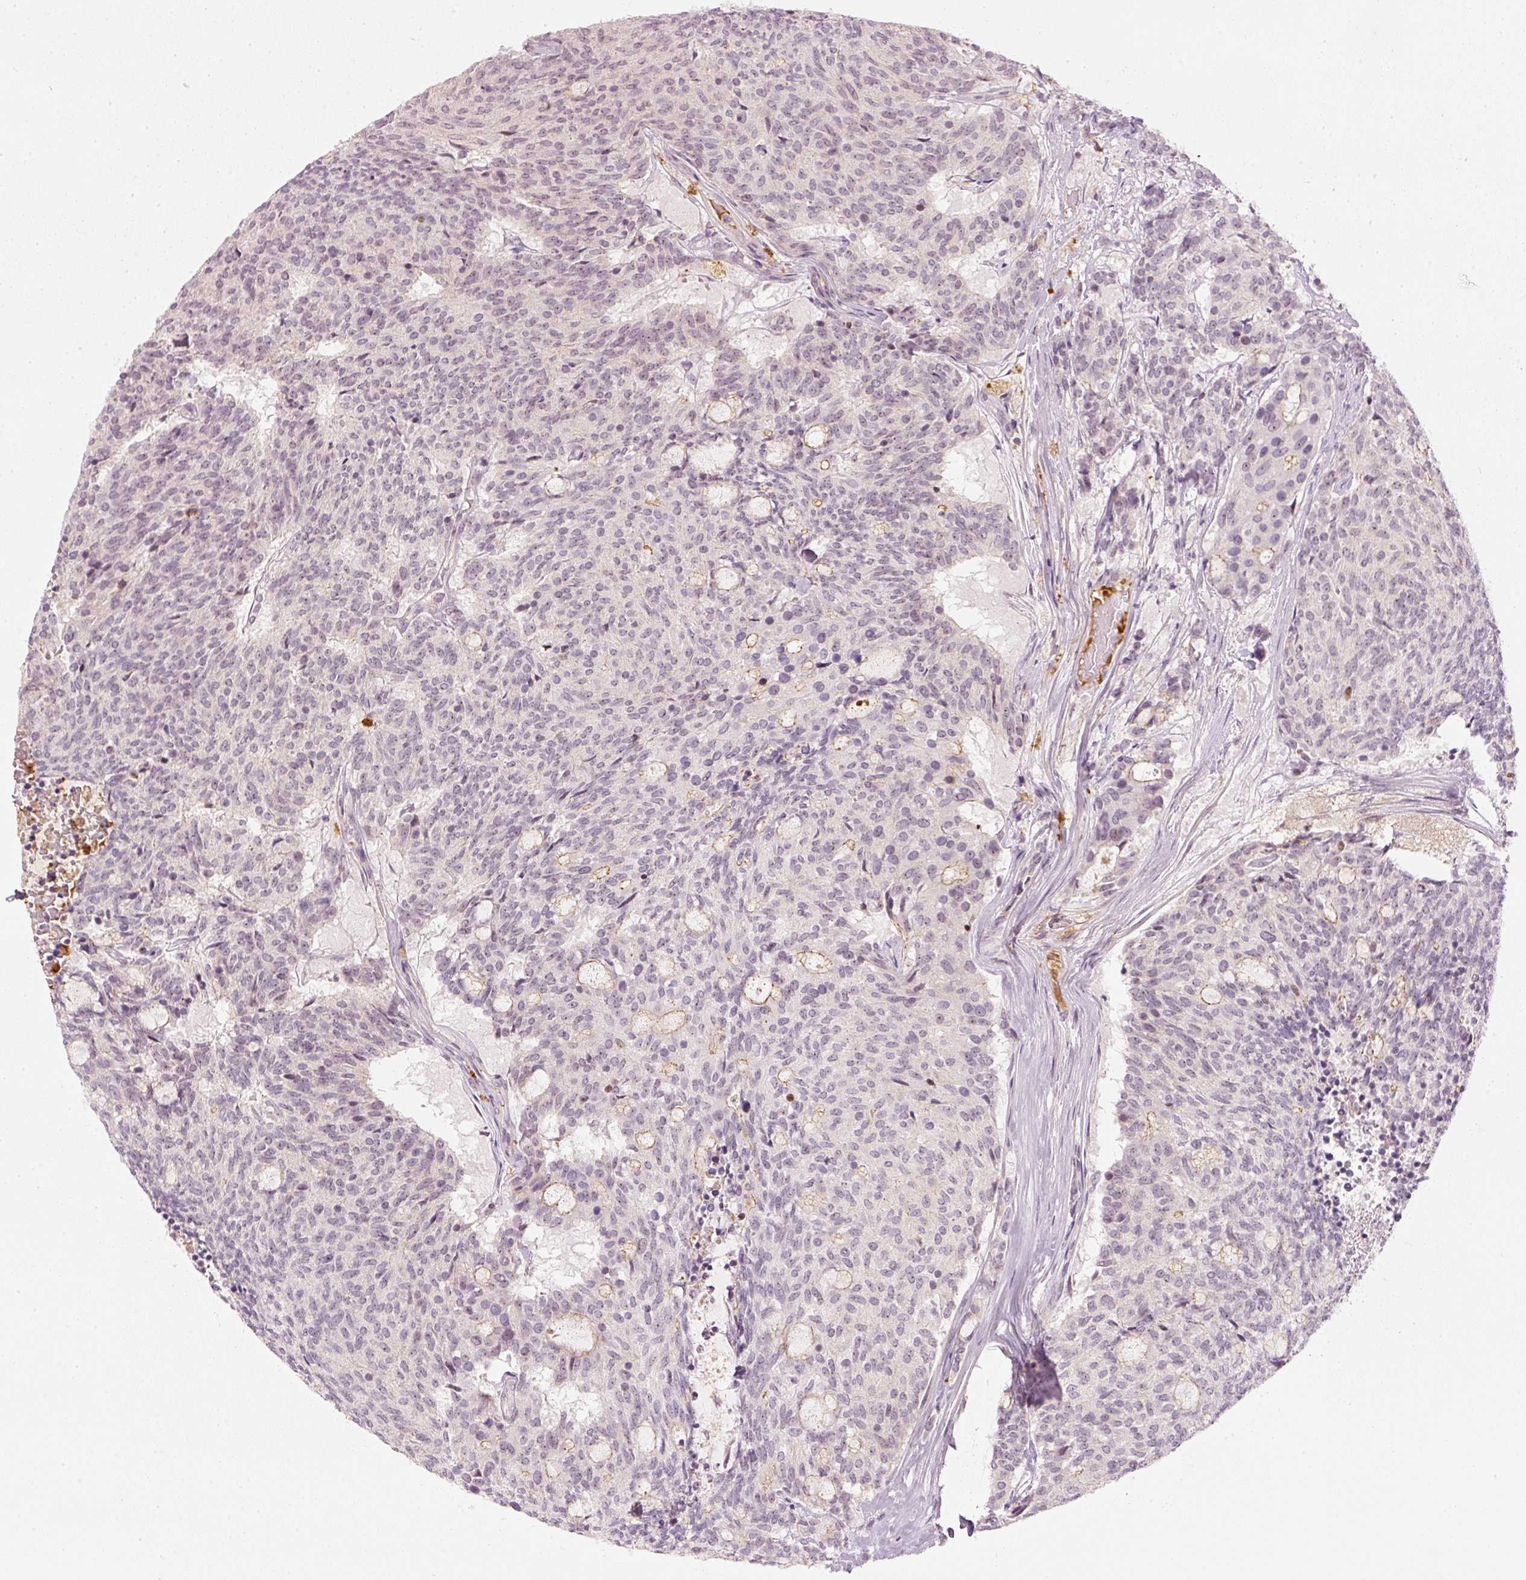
{"staining": {"intensity": "negative", "quantity": "none", "location": "none"}, "tissue": "carcinoid", "cell_type": "Tumor cells", "image_type": "cancer", "snomed": [{"axis": "morphology", "description": "Carcinoid, malignant, NOS"}, {"axis": "topography", "description": "Pancreas"}], "caption": "Photomicrograph shows no protein staining in tumor cells of malignant carcinoid tissue.", "gene": "VCAM1", "patient": {"sex": "female", "age": 54}}